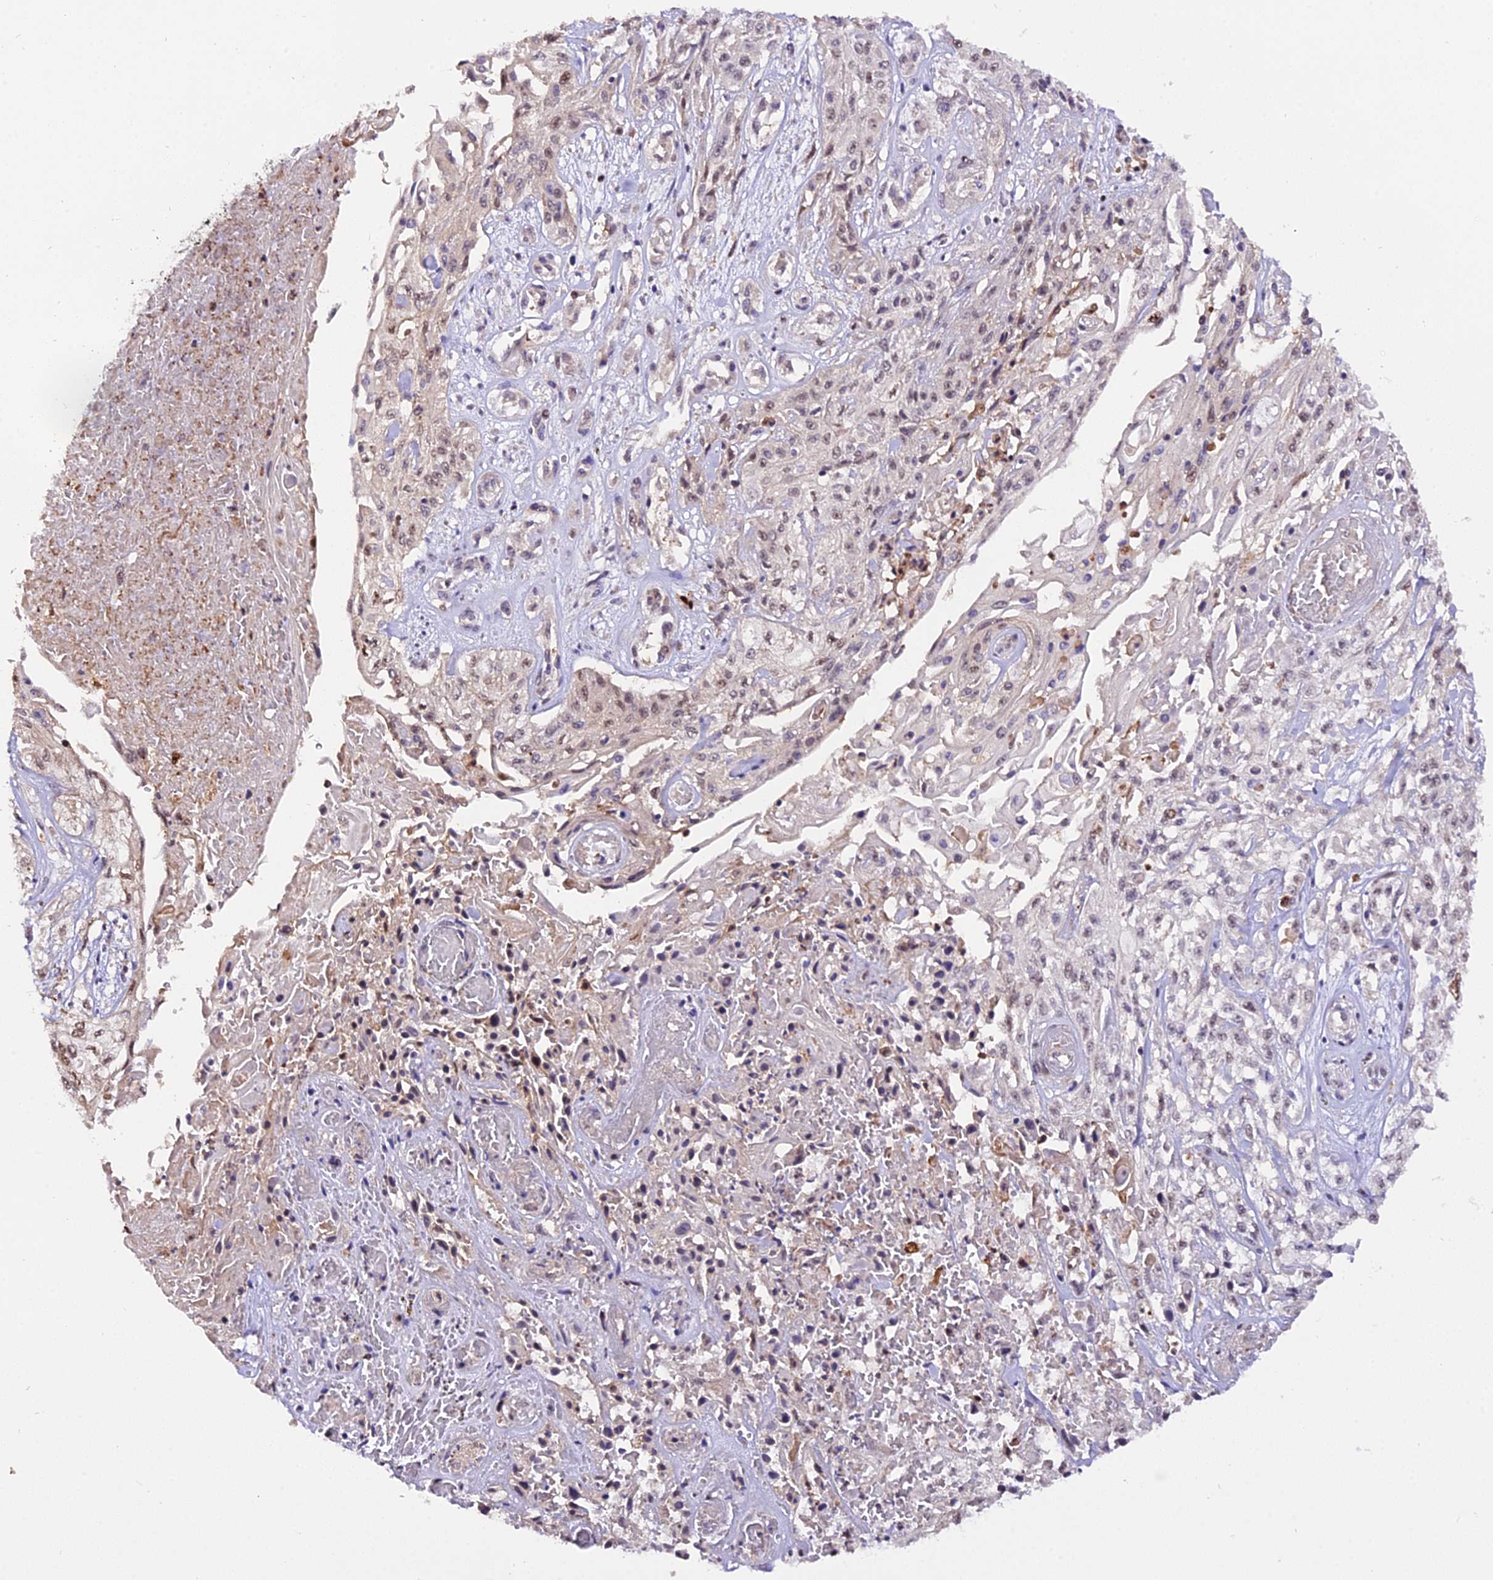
{"staining": {"intensity": "weak", "quantity": "<25%", "location": "nuclear"}, "tissue": "skin cancer", "cell_type": "Tumor cells", "image_type": "cancer", "snomed": [{"axis": "morphology", "description": "Squamous cell carcinoma, NOS"}, {"axis": "morphology", "description": "Squamous cell carcinoma, metastatic, NOS"}, {"axis": "topography", "description": "Skin"}, {"axis": "topography", "description": "Lymph node"}], "caption": "Immunohistochemistry (IHC) image of human skin metastatic squamous cell carcinoma stained for a protein (brown), which demonstrates no expression in tumor cells.", "gene": "HERPUD1", "patient": {"sex": "male", "age": 75}}